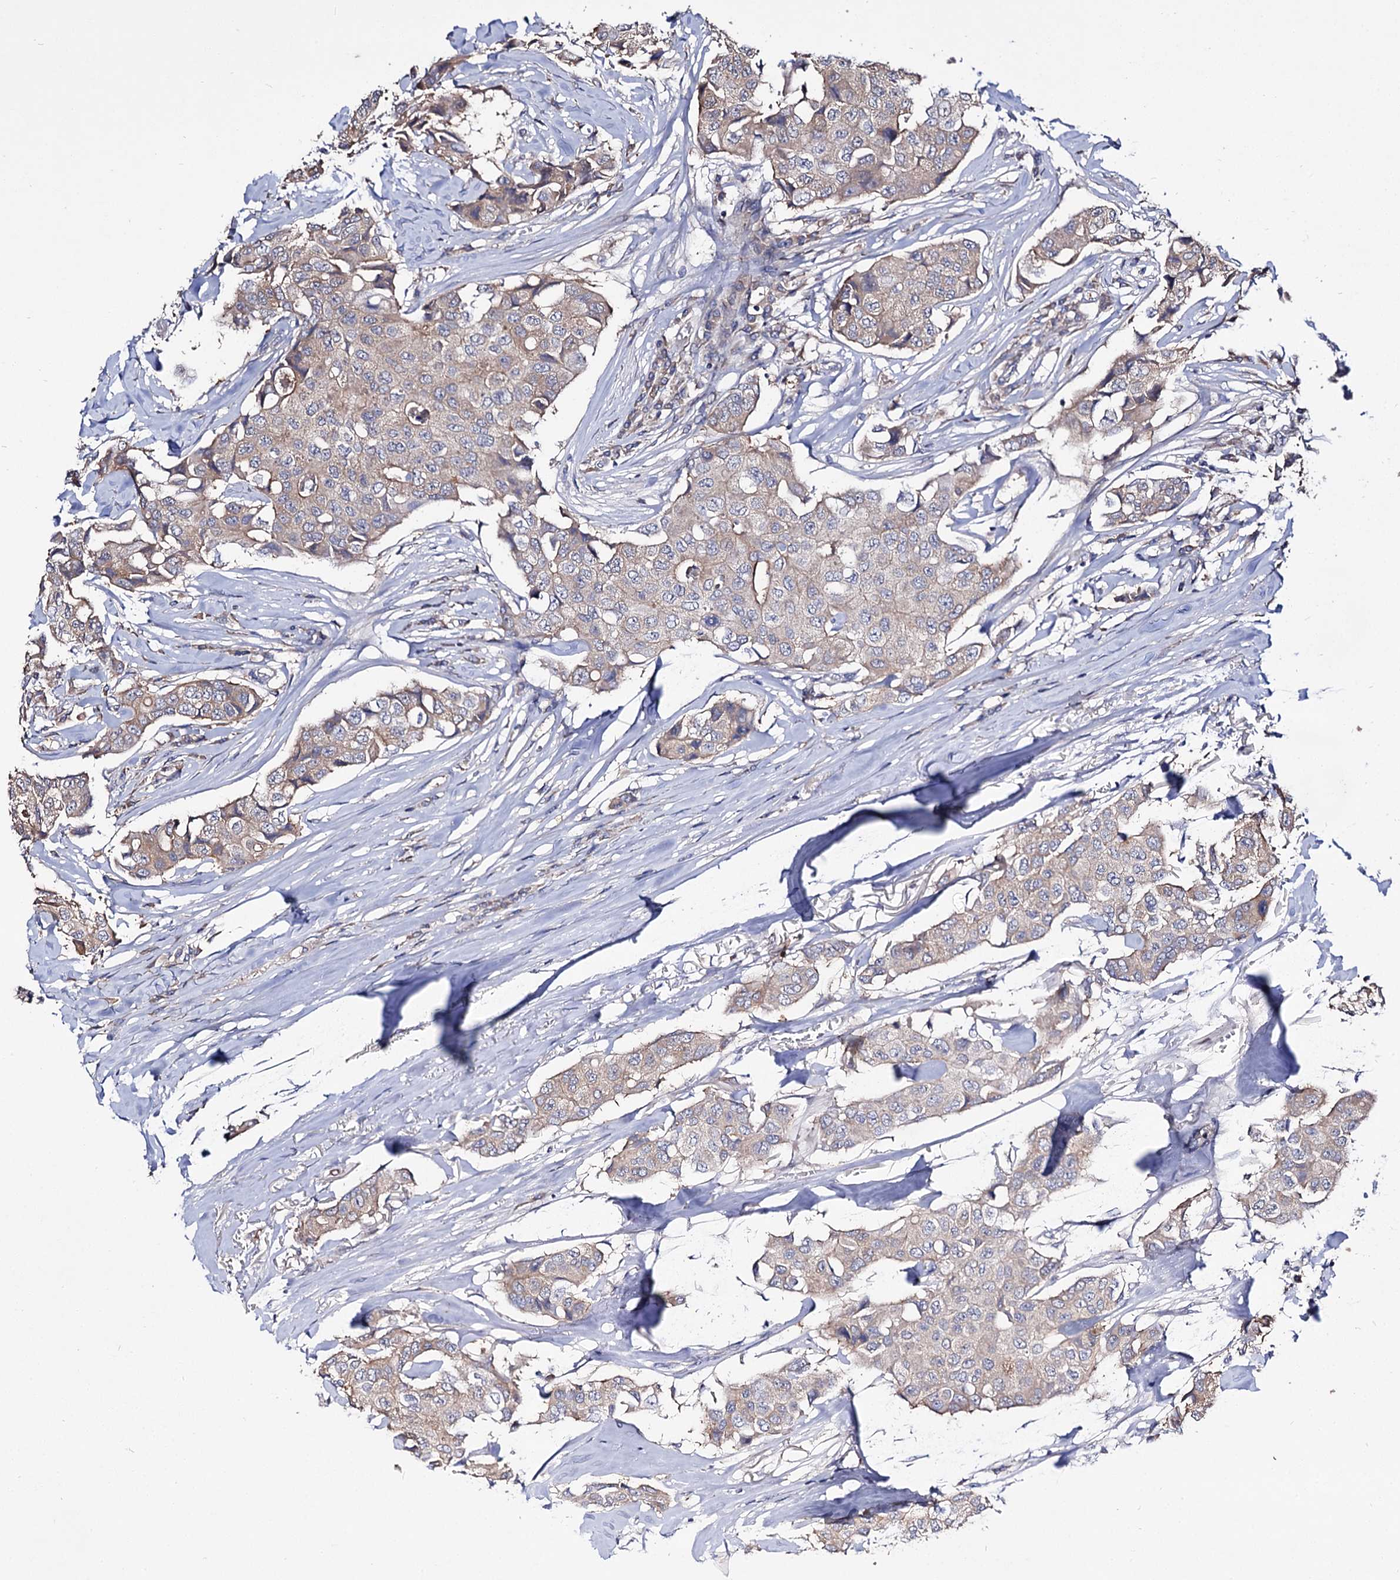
{"staining": {"intensity": "weak", "quantity": "25%-75%", "location": "cytoplasmic/membranous"}, "tissue": "breast cancer", "cell_type": "Tumor cells", "image_type": "cancer", "snomed": [{"axis": "morphology", "description": "Duct carcinoma"}, {"axis": "topography", "description": "Breast"}], "caption": "Breast cancer stained for a protein (brown) displays weak cytoplasmic/membranous positive staining in about 25%-75% of tumor cells.", "gene": "ARFIP2", "patient": {"sex": "female", "age": 80}}